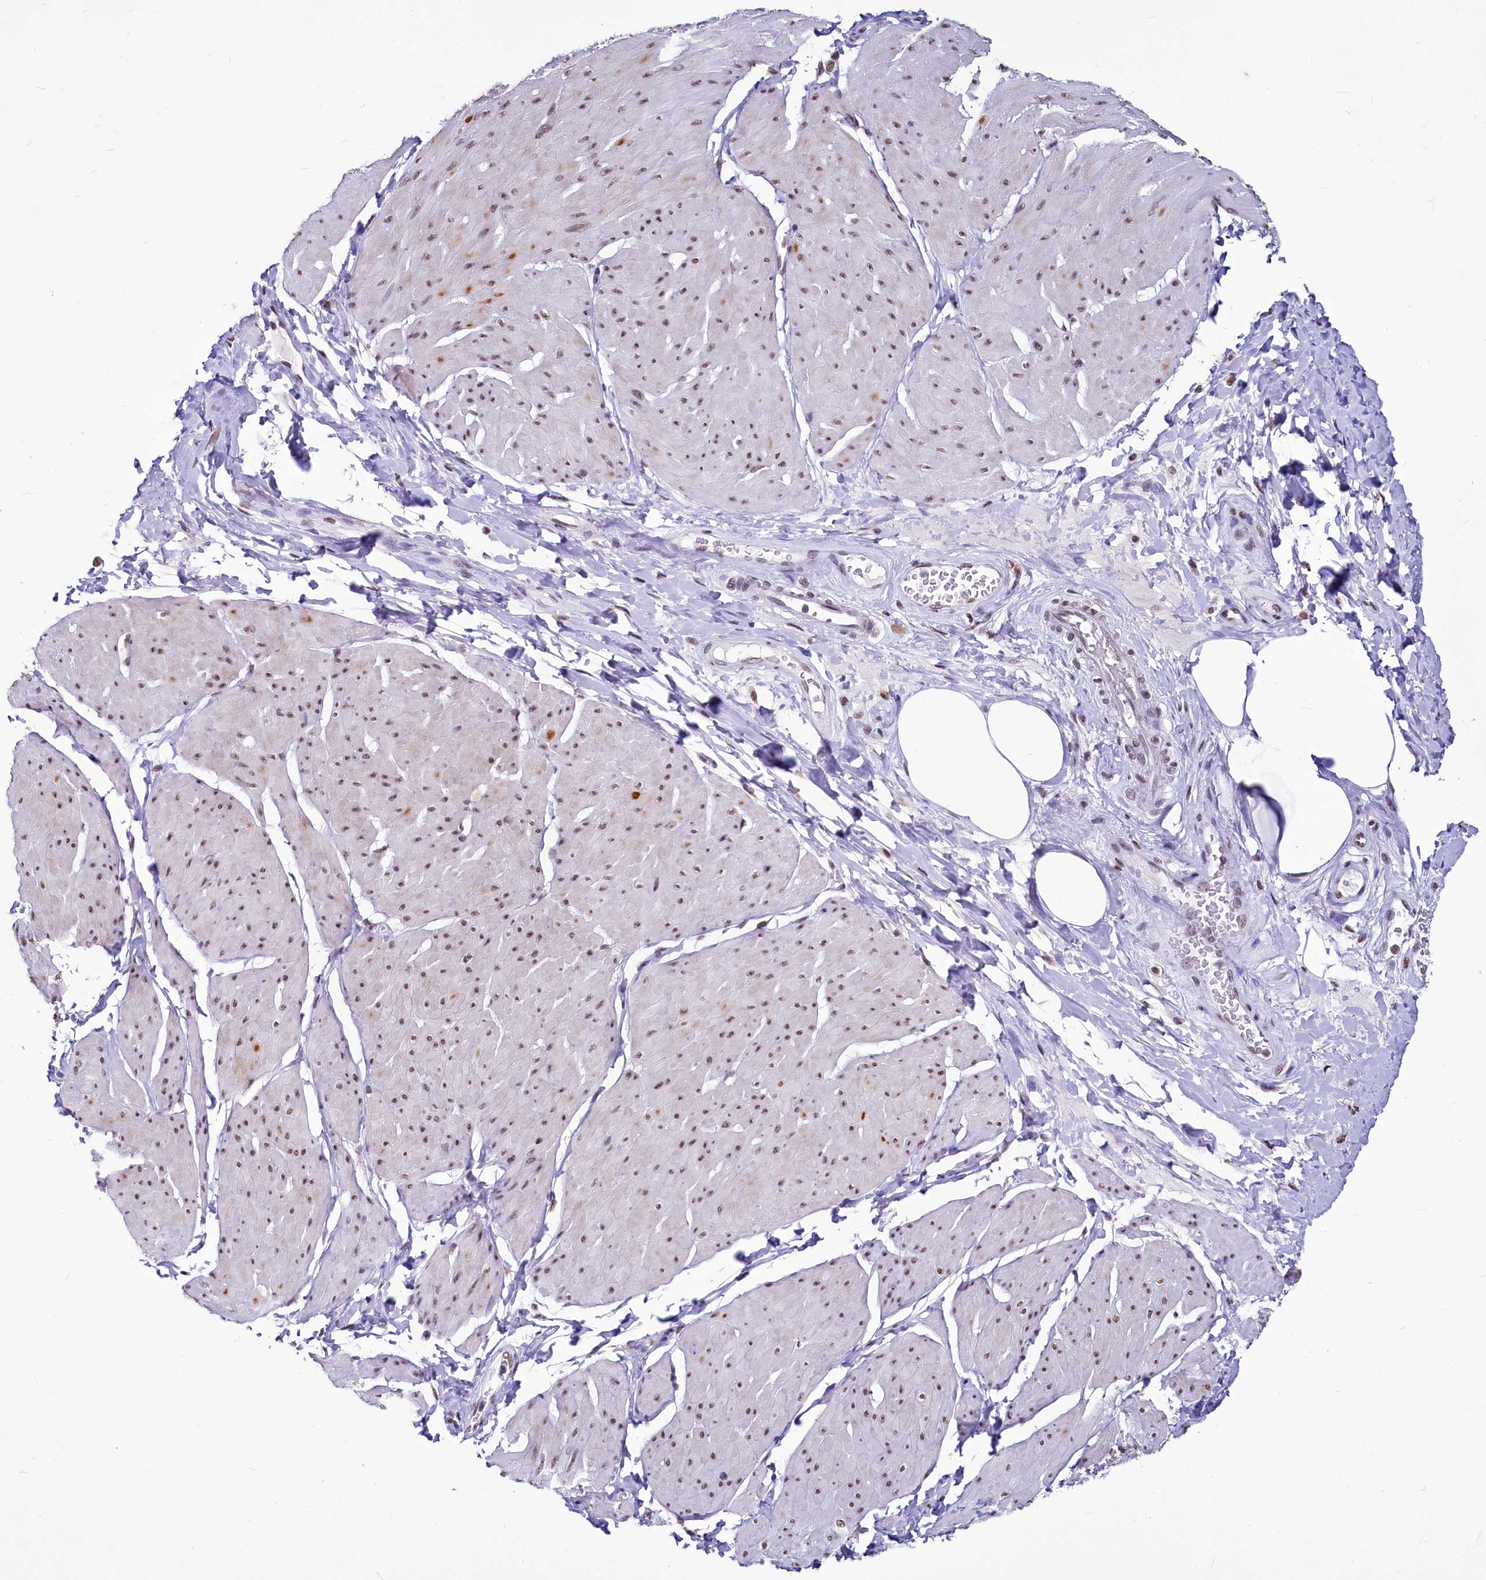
{"staining": {"intensity": "weak", "quantity": "25%-75%", "location": "nuclear"}, "tissue": "smooth muscle", "cell_type": "Smooth muscle cells", "image_type": "normal", "snomed": [{"axis": "morphology", "description": "Urothelial carcinoma, High grade"}, {"axis": "topography", "description": "Urinary bladder"}], "caption": "The immunohistochemical stain shows weak nuclear staining in smooth muscle cells of normal smooth muscle.", "gene": "PARPBP", "patient": {"sex": "male", "age": 46}}